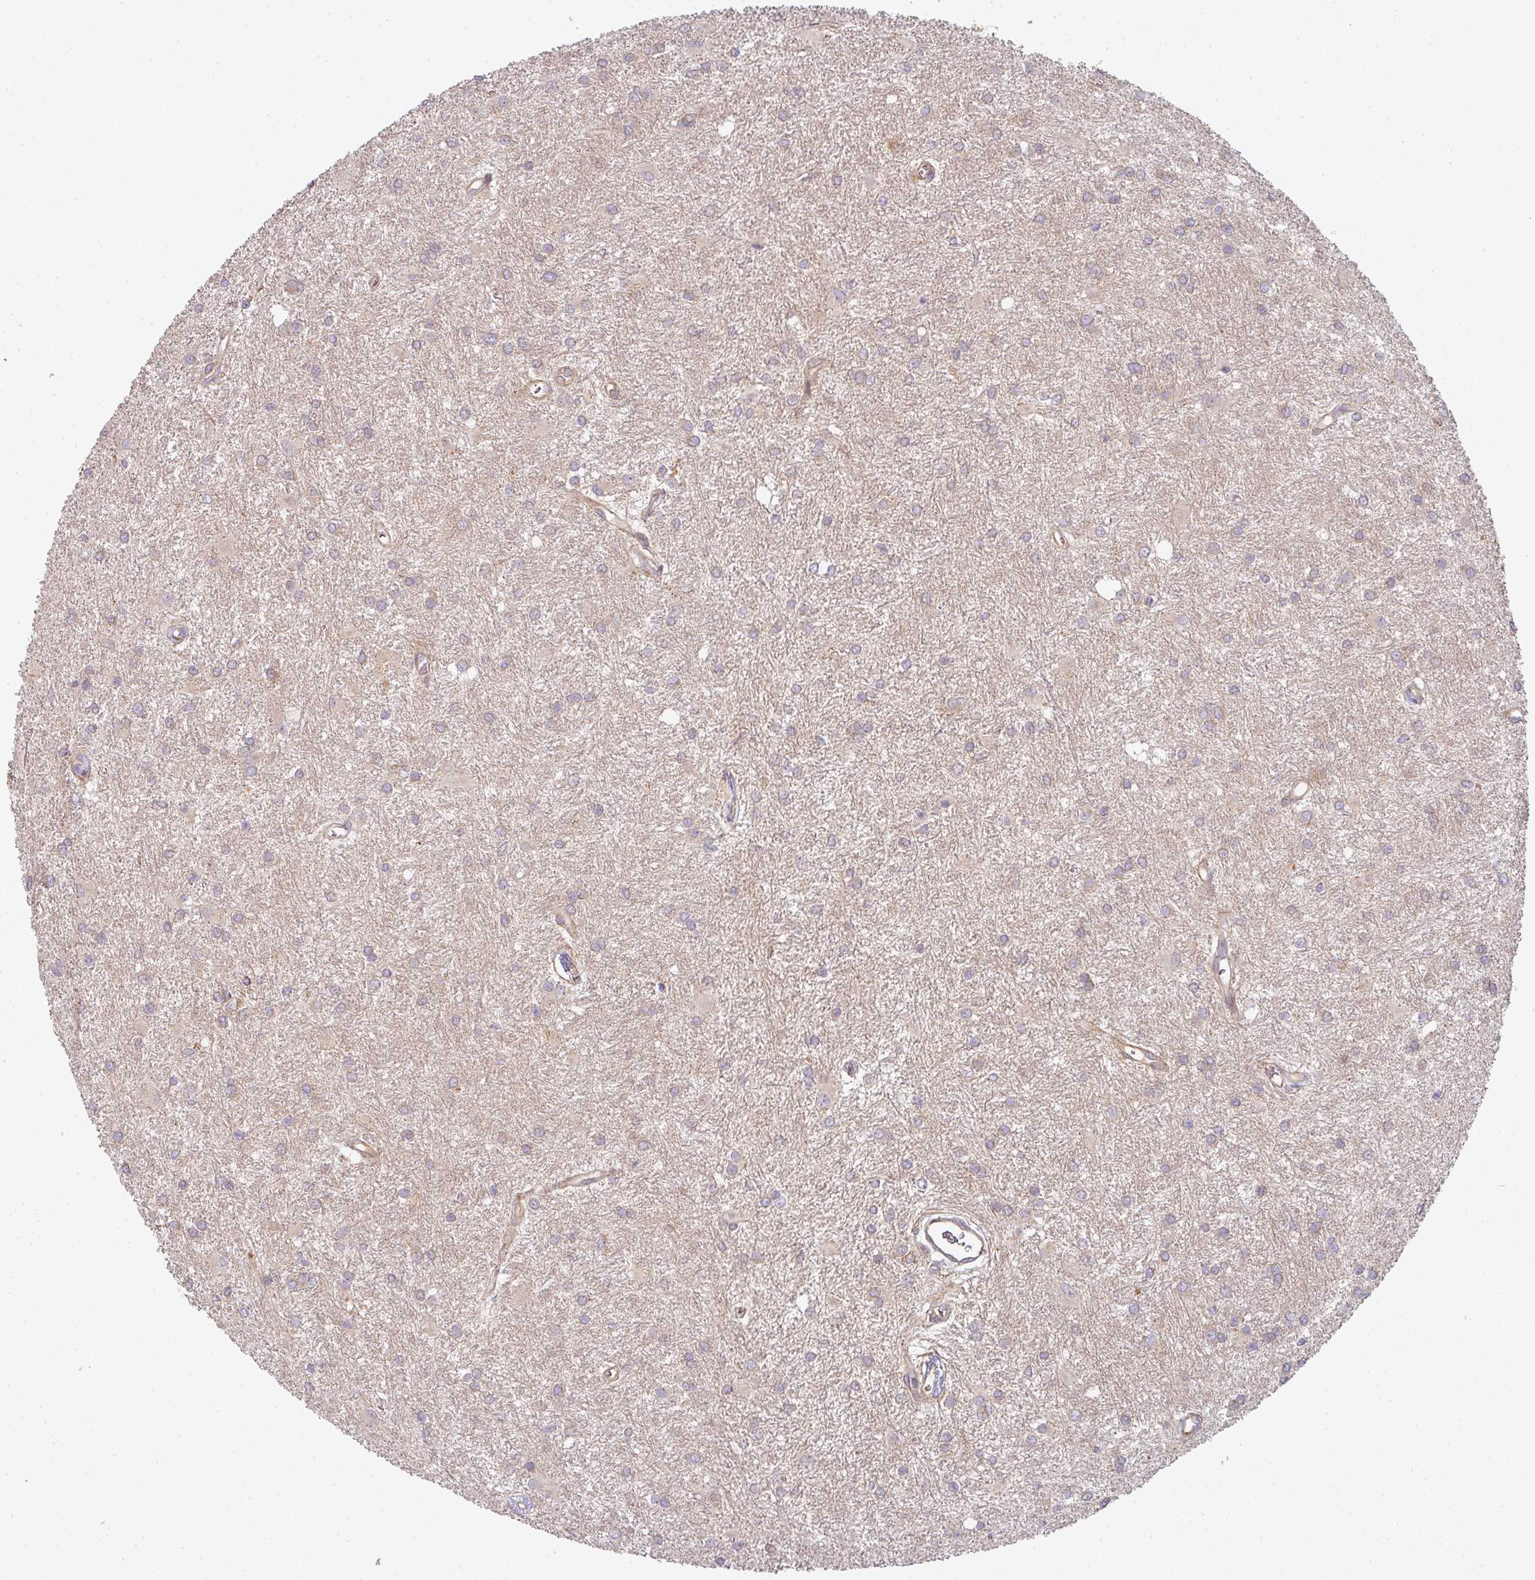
{"staining": {"intensity": "weak", "quantity": "<25%", "location": "cytoplasmic/membranous"}, "tissue": "glioma", "cell_type": "Tumor cells", "image_type": "cancer", "snomed": [{"axis": "morphology", "description": "Glioma, malignant, High grade"}, {"axis": "topography", "description": "Brain"}], "caption": "A photomicrograph of glioma stained for a protein reveals no brown staining in tumor cells. (IHC, brightfield microscopy, high magnification).", "gene": "CNOT1", "patient": {"sex": "female", "age": 50}}